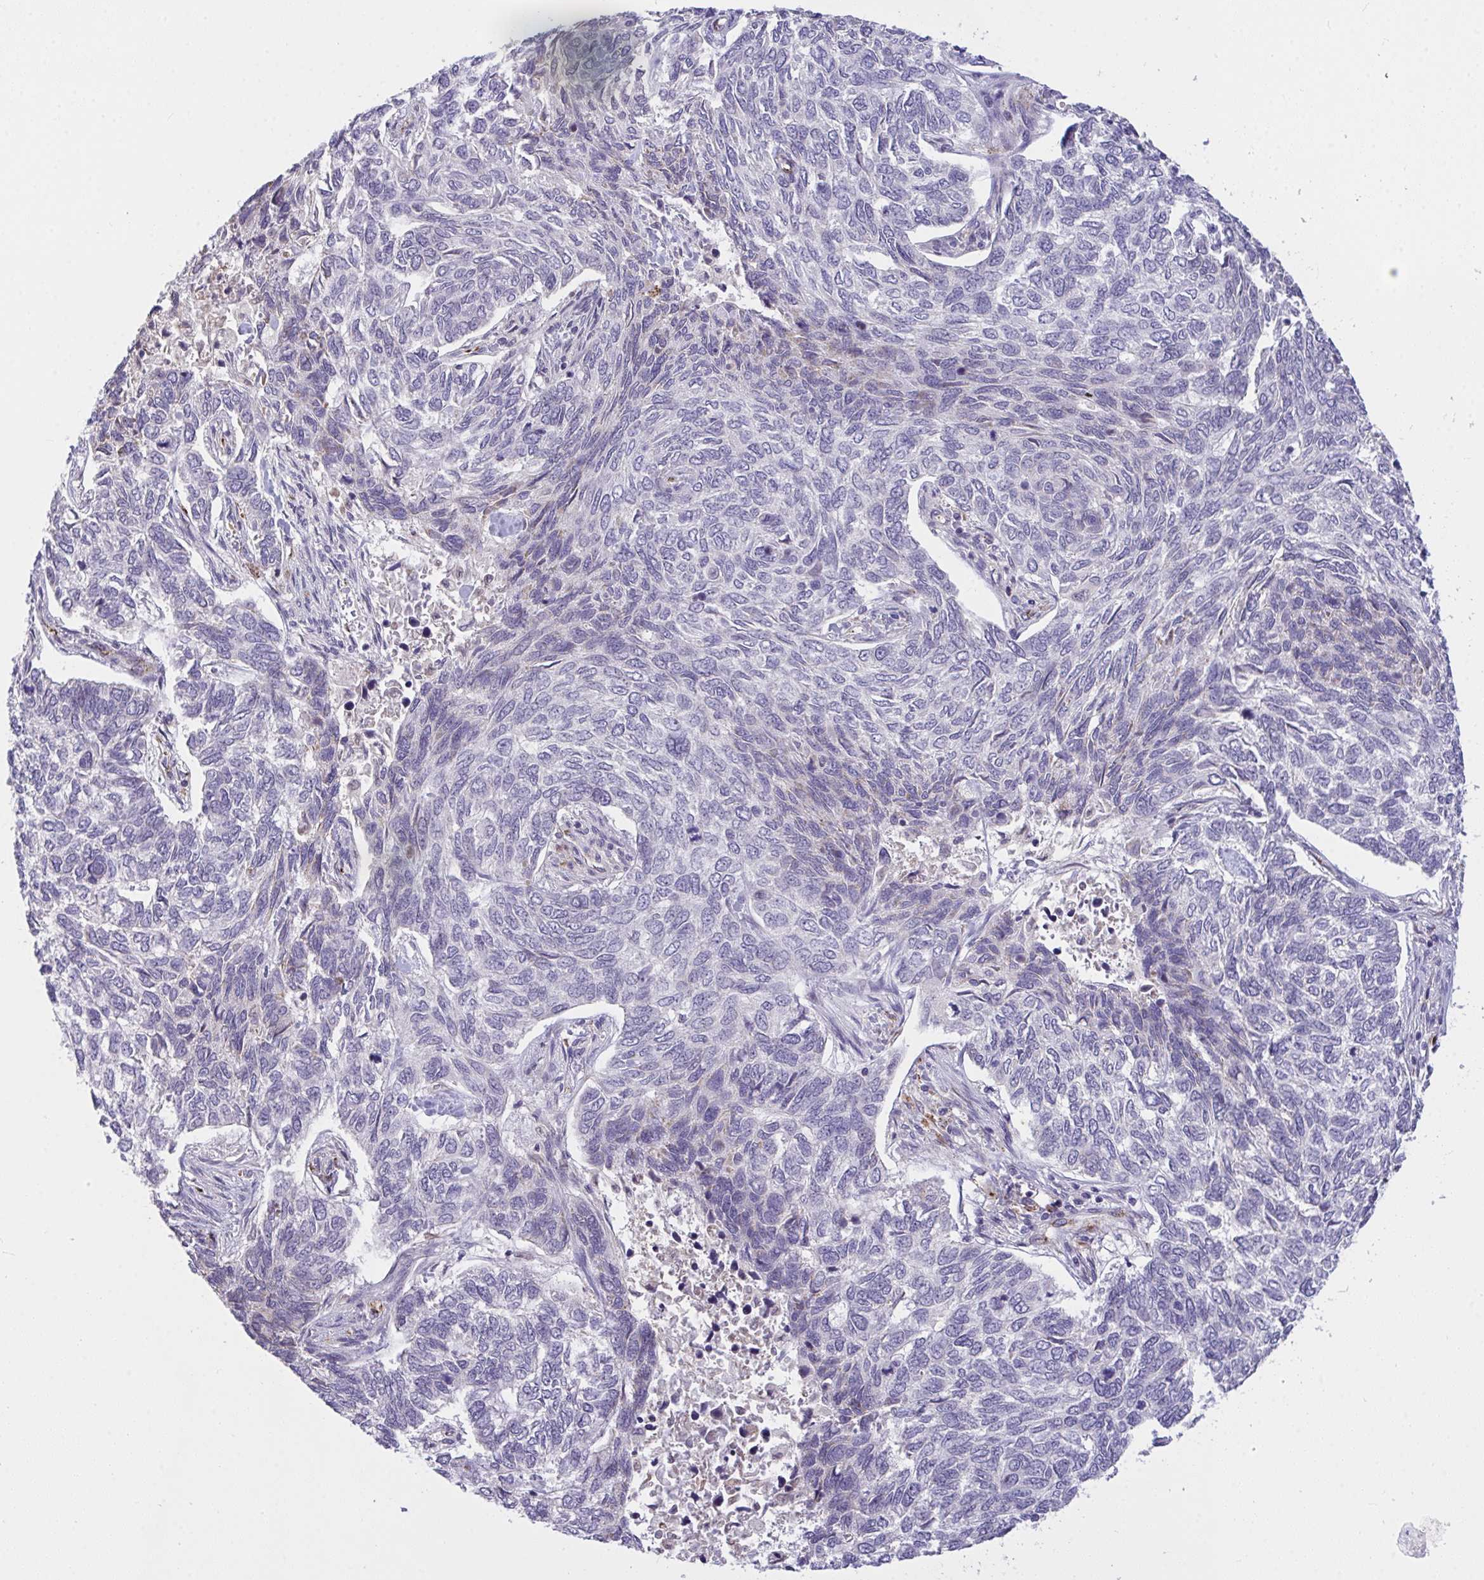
{"staining": {"intensity": "negative", "quantity": "none", "location": "none"}, "tissue": "skin cancer", "cell_type": "Tumor cells", "image_type": "cancer", "snomed": [{"axis": "morphology", "description": "Basal cell carcinoma"}, {"axis": "topography", "description": "Skin"}], "caption": "This is an immunohistochemistry (IHC) image of human skin cancer. There is no positivity in tumor cells.", "gene": "SEMA6B", "patient": {"sex": "female", "age": 65}}